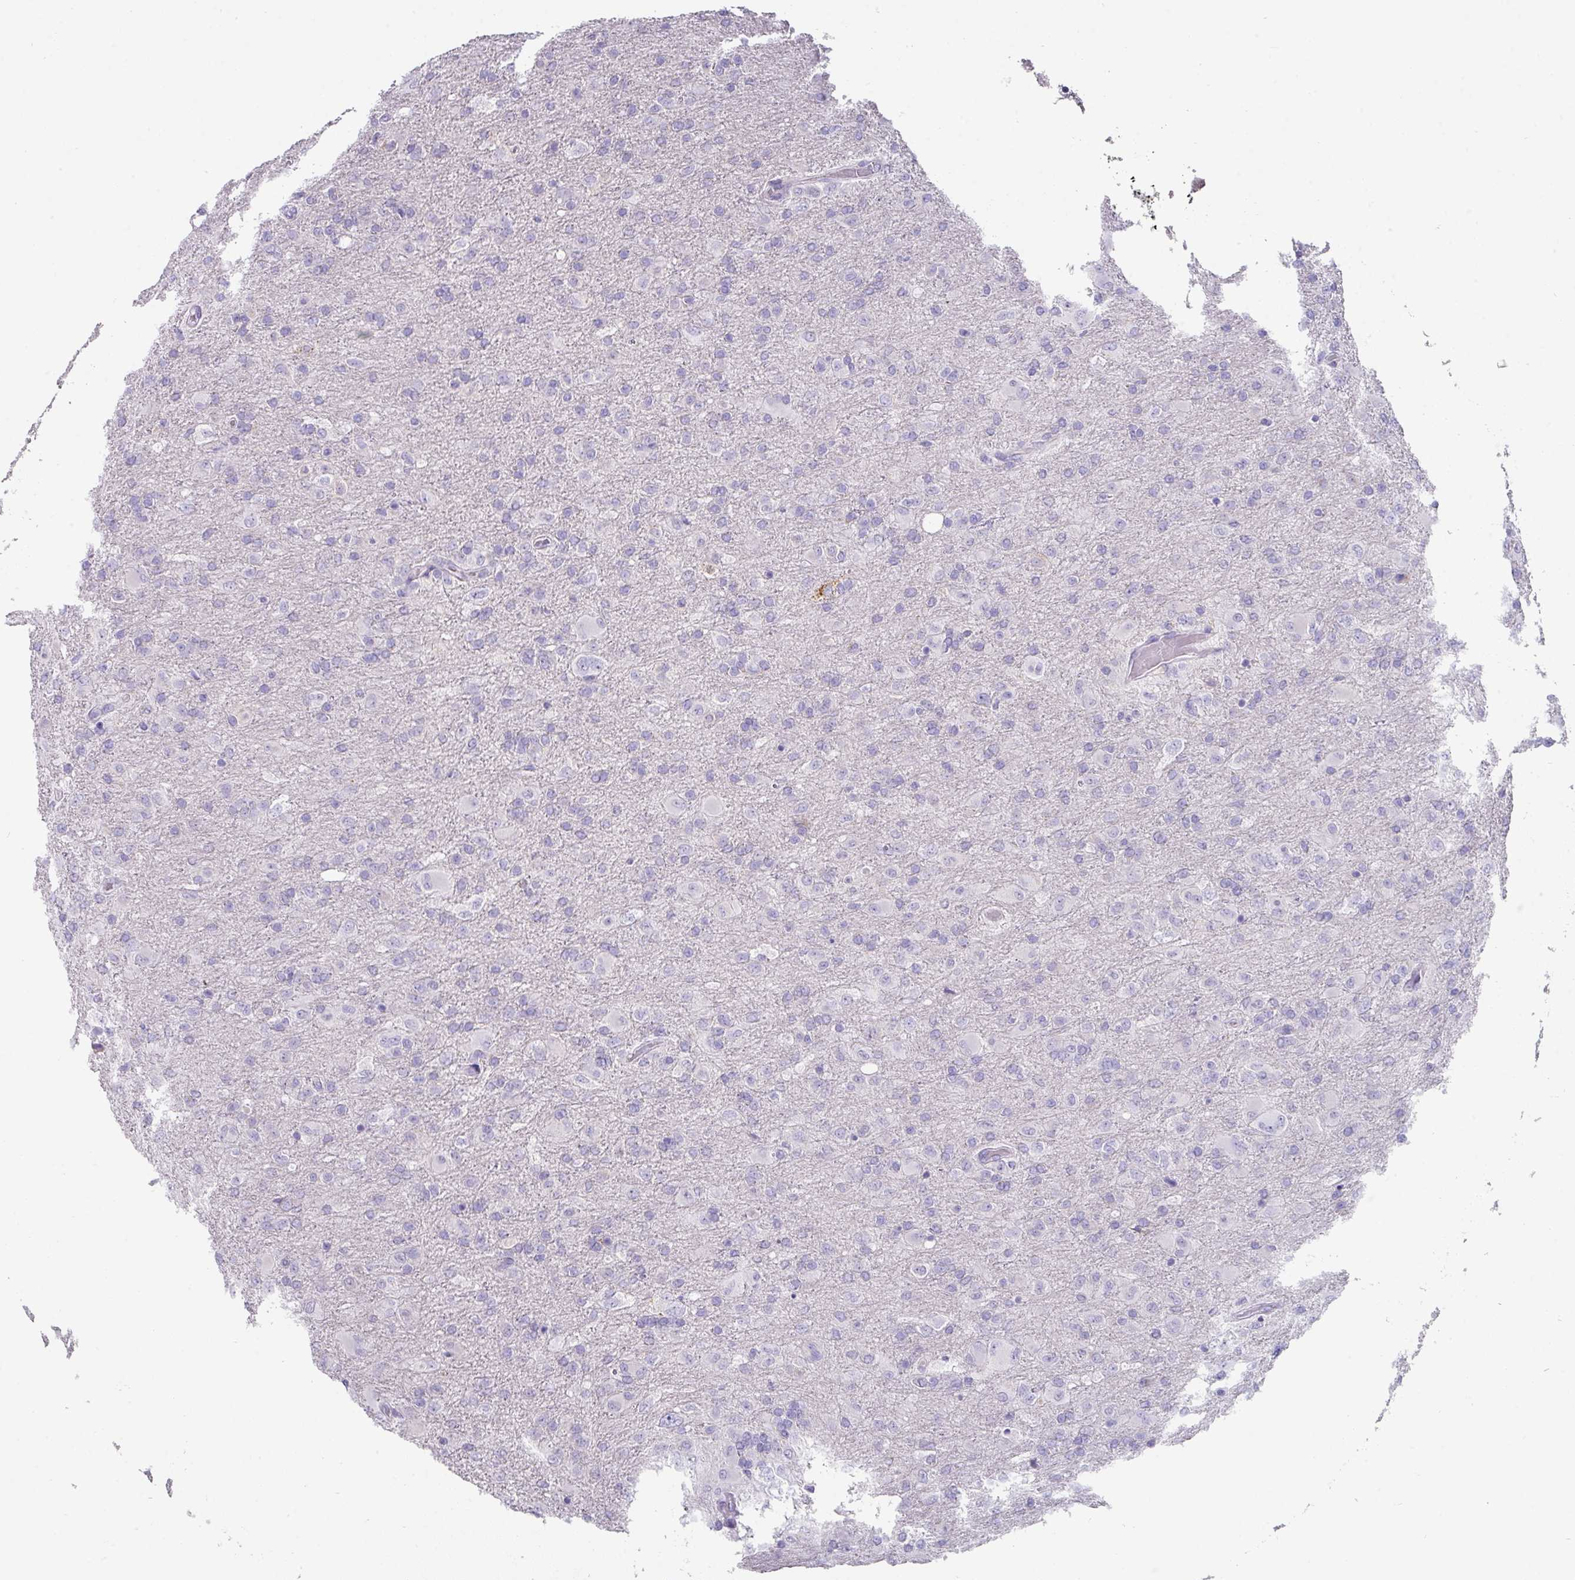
{"staining": {"intensity": "negative", "quantity": "none", "location": "none"}, "tissue": "glioma", "cell_type": "Tumor cells", "image_type": "cancer", "snomed": [{"axis": "morphology", "description": "Glioma, malignant, Low grade"}, {"axis": "topography", "description": "Brain"}], "caption": "Micrograph shows no protein staining in tumor cells of glioma tissue. (DAB immunohistochemistry (IHC), high magnification).", "gene": "ANKRD29", "patient": {"sex": "male", "age": 65}}